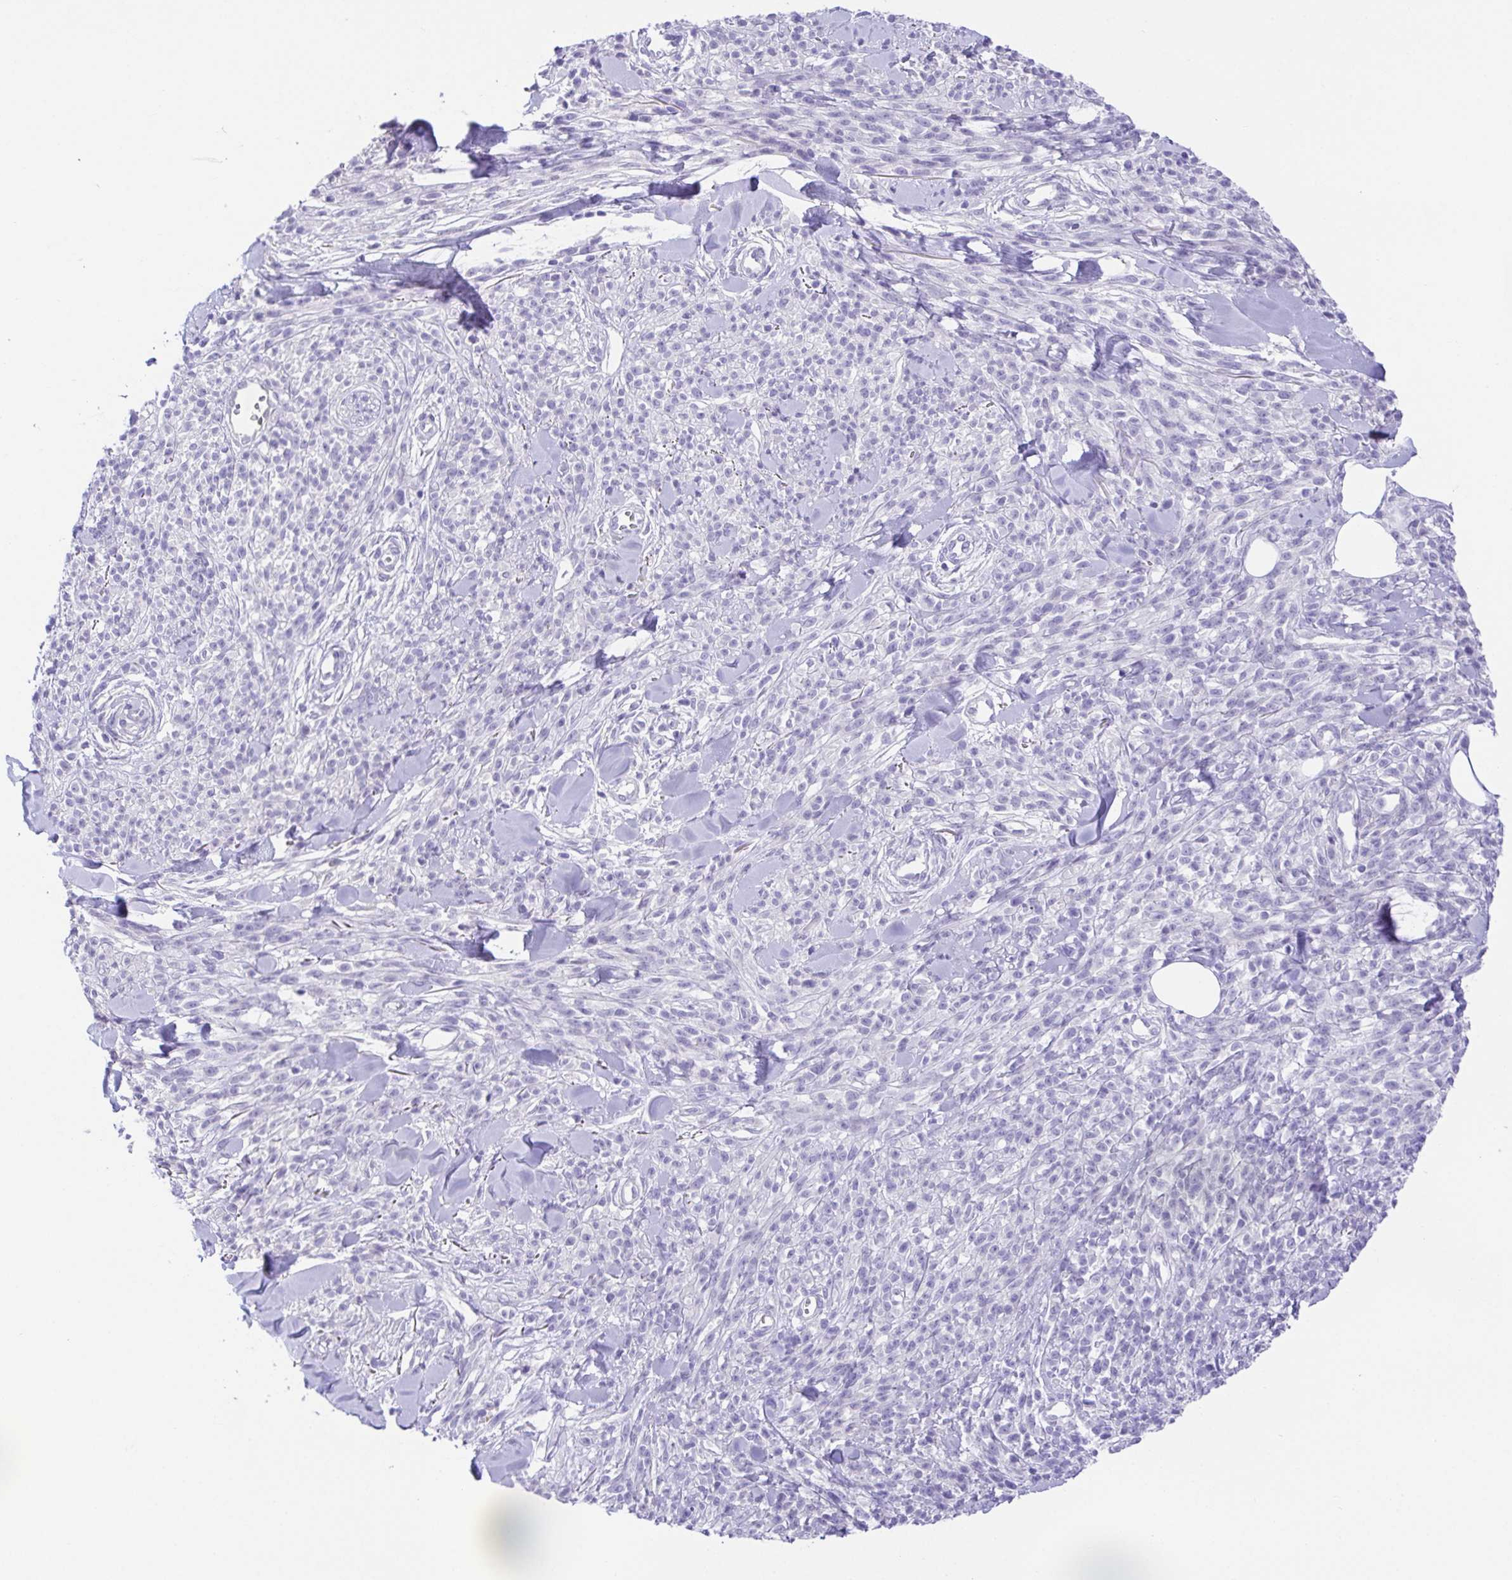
{"staining": {"intensity": "negative", "quantity": "none", "location": "none"}, "tissue": "melanoma", "cell_type": "Tumor cells", "image_type": "cancer", "snomed": [{"axis": "morphology", "description": "Malignant melanoma, NOS"}, {"axis": "topography", "description": "Skin"}, {"axis": "topography", "description": "Skin of trunk"}], "caption": "Immunohistochemistry photomicrograph of malignant melanoma stained for a protein (brown), which demonstrates no expression in tumor cells. (DAB immunohistochemistry (IHC) visualized using brightfield microscopy, high magnification).", "gene": "LUZP4", "patient": {"sex": "male", "age": 74}}